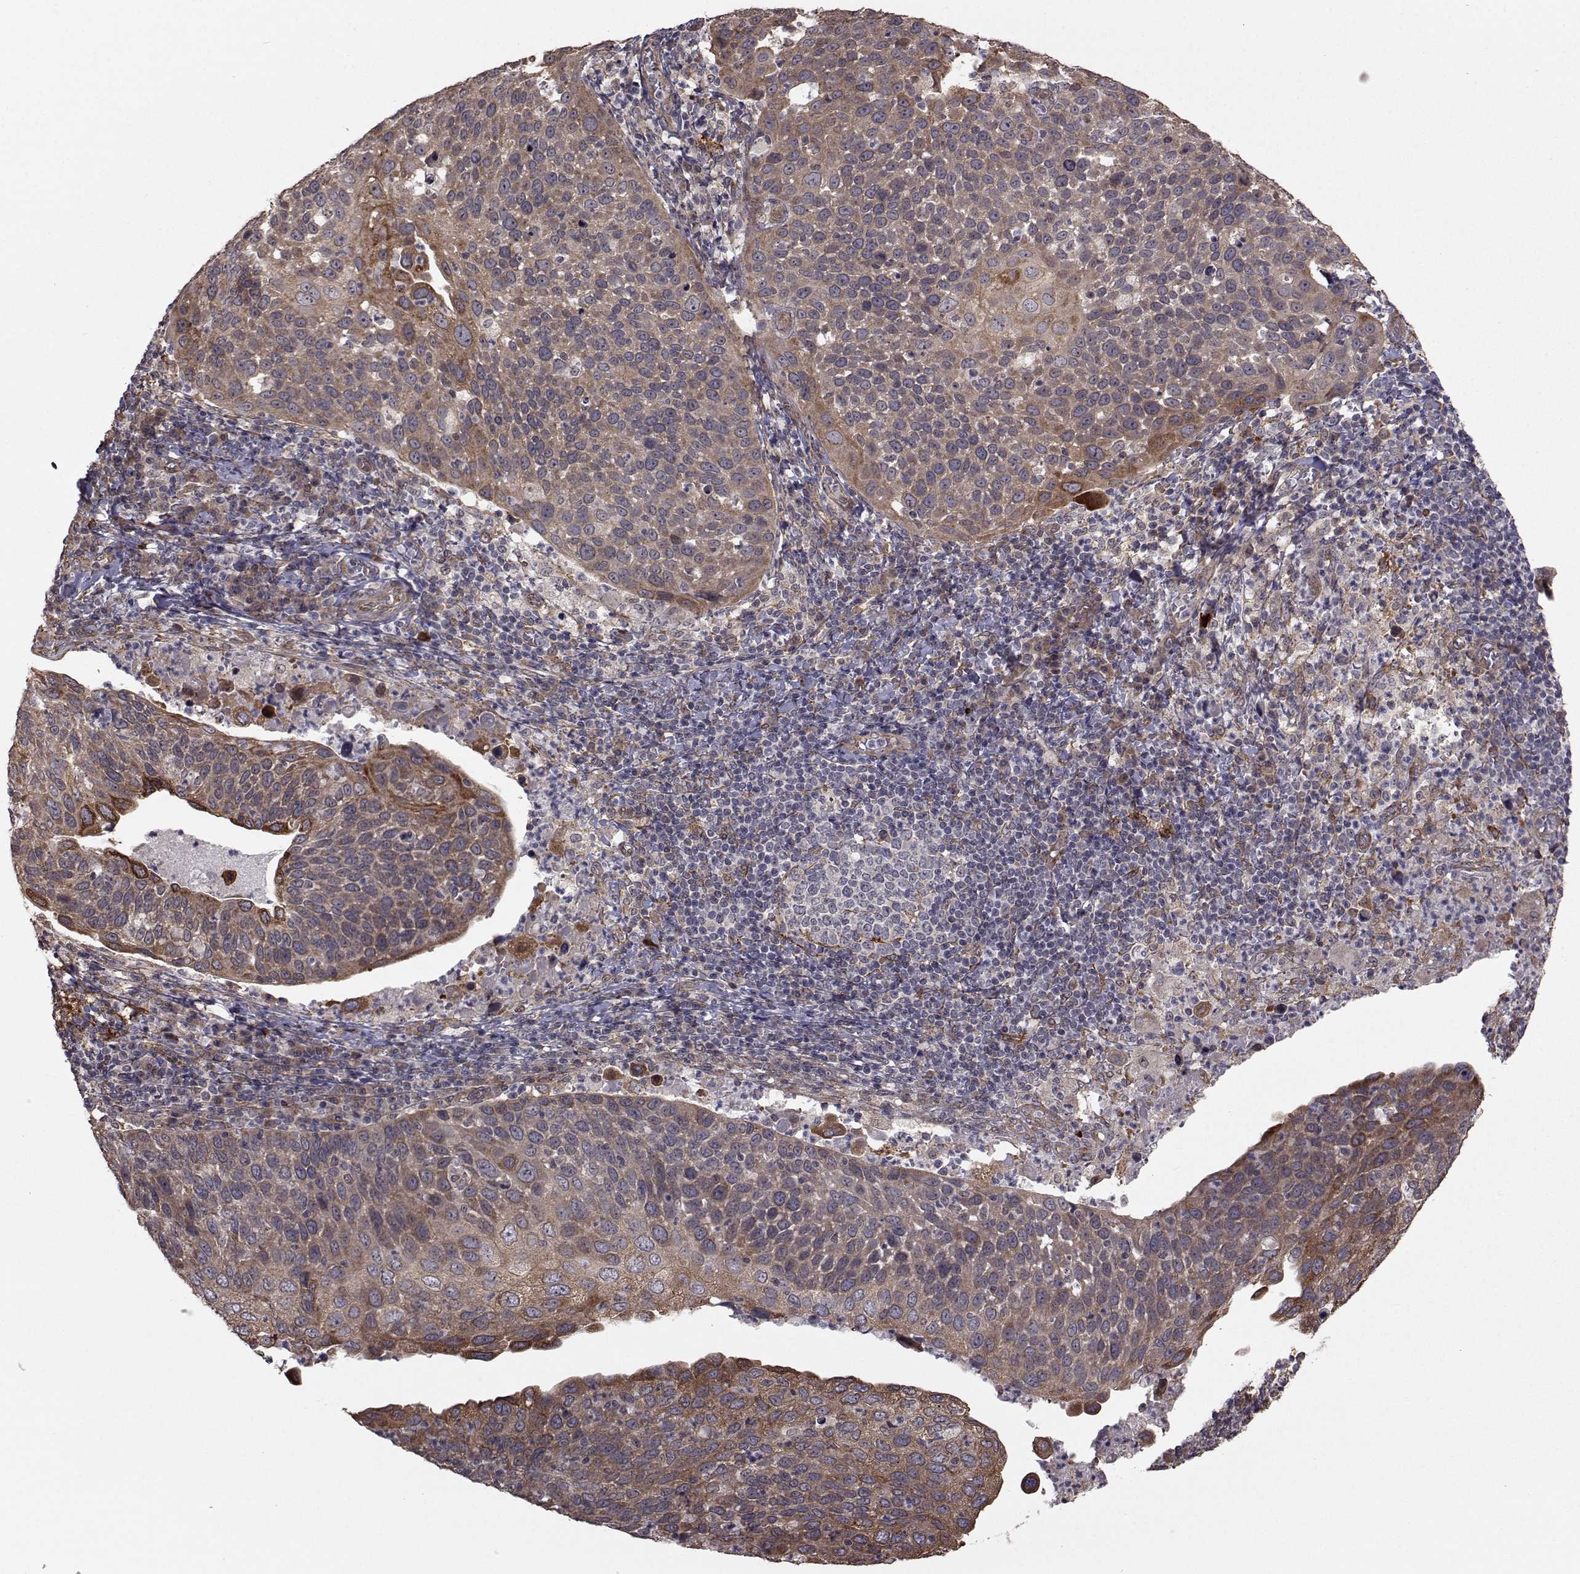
{"staining": {"intensity": "weak", "quantity": ">75%", "location": "cytoplasmic/membranous"}, "tissue": "cervical cancer", "cell_type": "Tumor cells", "image_type": "cancer", "snomed": [{"axis": "morphology", "description": "Squamous cell carcinoma, NOS"}, {"axis": "topography", "description": "Cervix"}], "caption": "Brown immunohistochemical staining in cervical cancer (squamous cell carcinoma) shows weak cytoplasmic/membranous positivity in approximately >75% of tumor cells.", "gene": "TRIP10", "patient": {"sex": "female", "age": 54}}